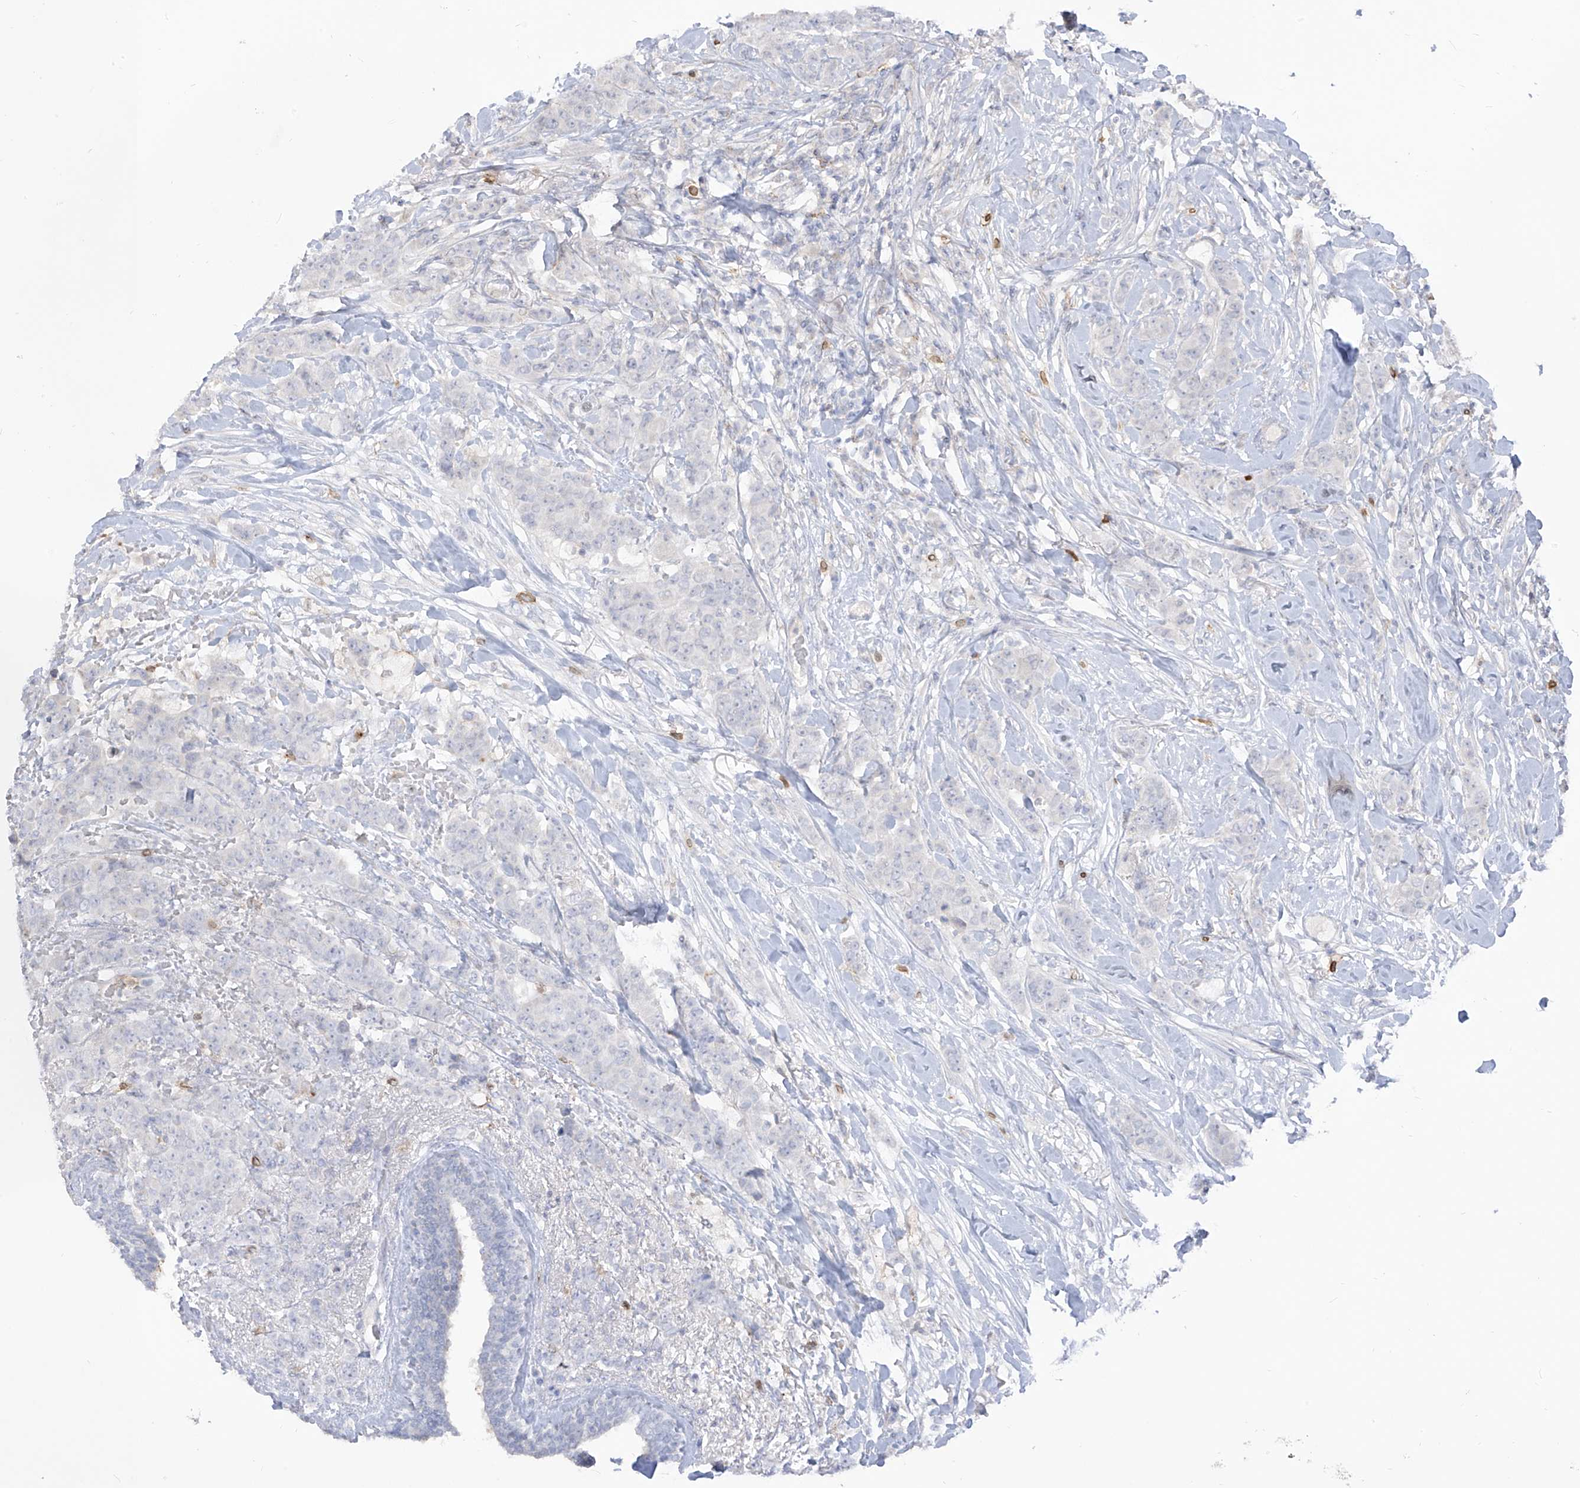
{"staining": {"intensity": "negative", "quantity": "none", "location": "none"}, "tissue": "breast cancer", "cell_type": "Tumor cells", "image_type": "cancer", "snomed": [{"axis": "morphology", "description": "Duct carcinoma"}, {"axis": "topography", "description": "Breast"}], "caption": "IHC photomicrograph of neoplastic tissue: breast infiltrating ductal carcinoma stained with DAB exhibits no significant protein positivity in tumor cells.", "gene": "NOTO", "patient": {"sex": "female", "age": 40}}